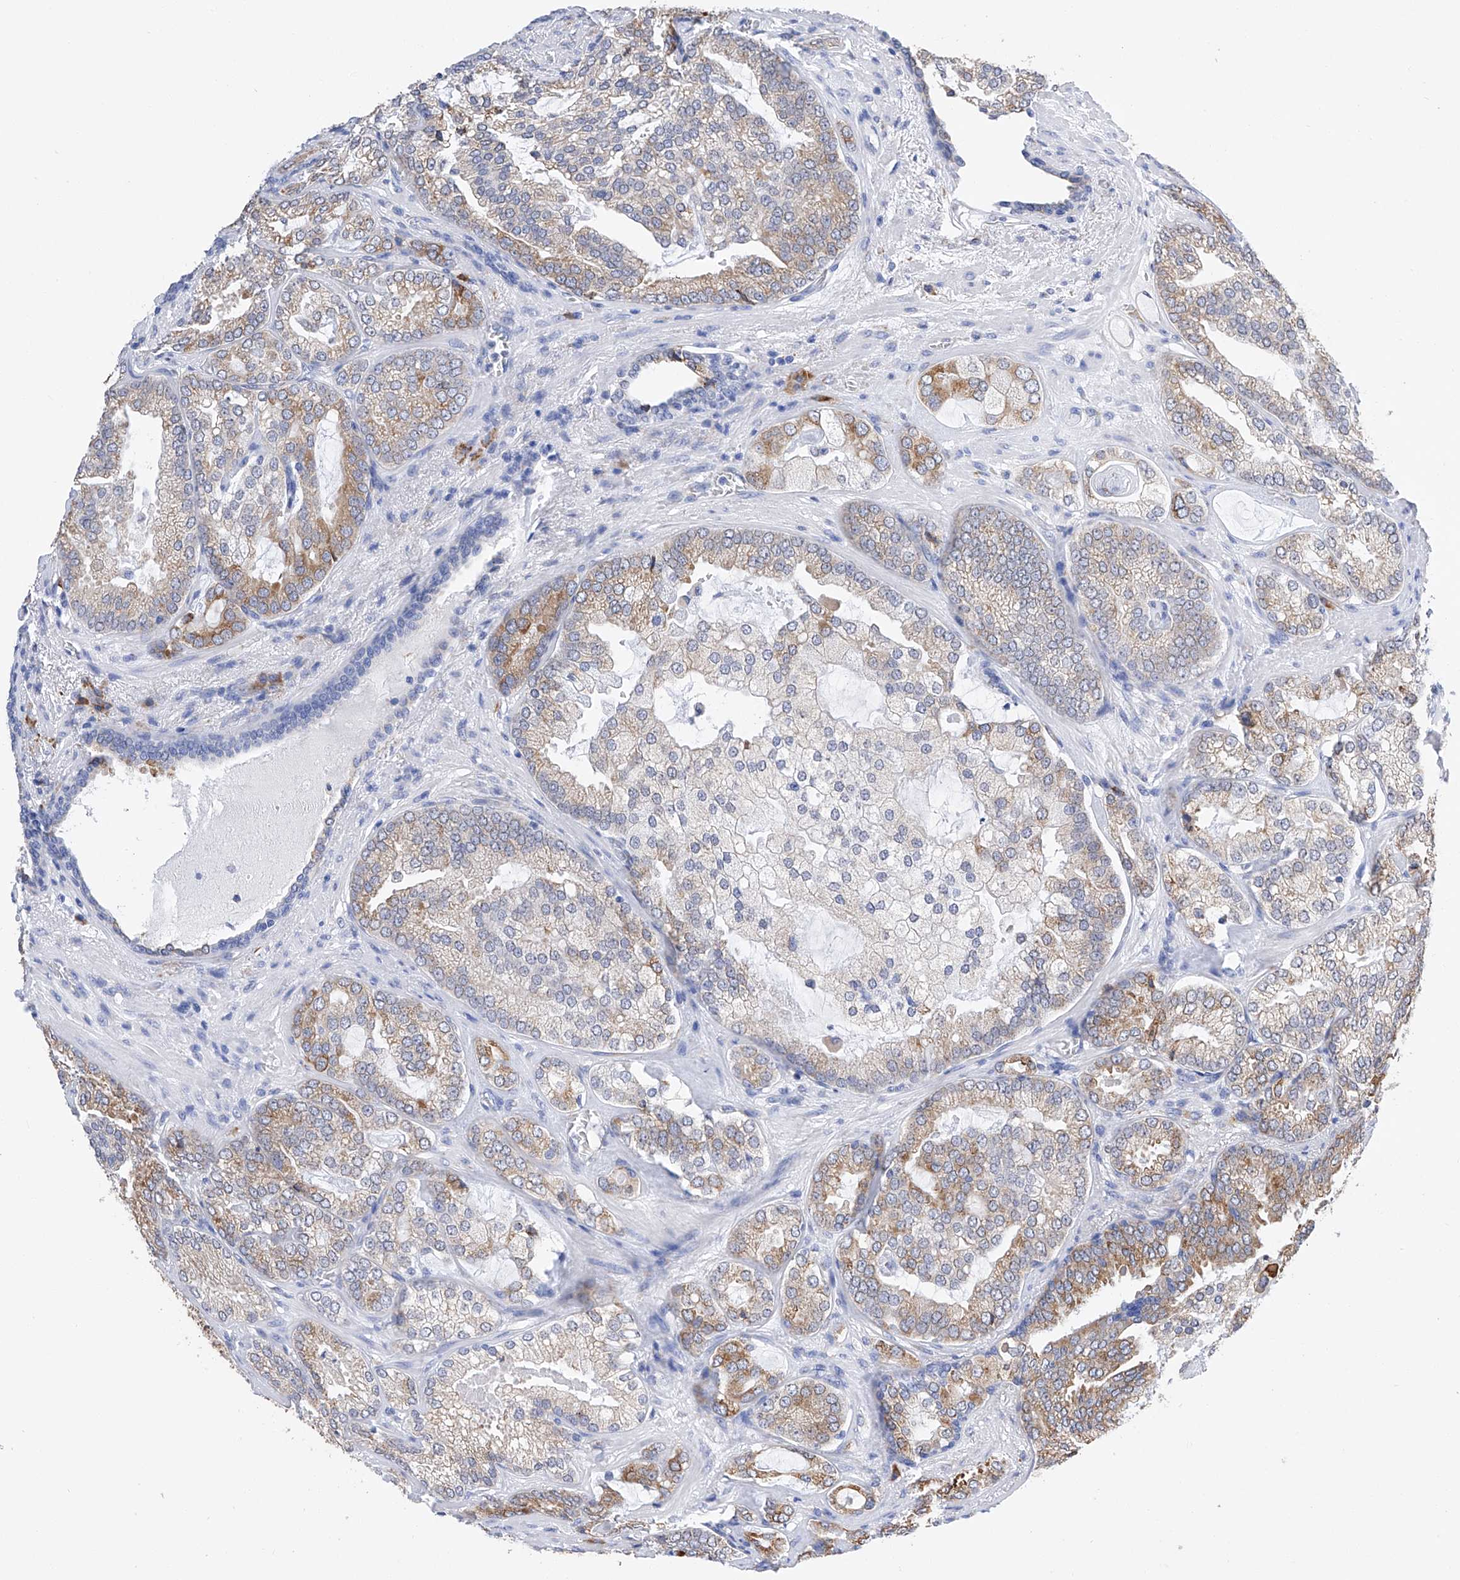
{"staining": {"intensity": "moderate", "quantity": "25%-75%", "location": "cytoplasmic/membranous"}, "tissue": "prostate cancer", "cell_type": "Tumor cells", "image_type": "cancer", "snomed": [{"axis": "morphology", "description": "Normal morphology"}, {"axis": "morphology", "description": "Adenocarcinoma, Low grade"}, {"axis": "topography", "description": "Prostate"}], "caption": "Prostate cancer (low-grade adenocarcinoma) tissue shows moderate cytoplasmic/membranous expression in about 25%-75% of tumor cells, visualized by immunohistochemistry. (DAB (3,3'-diaminobenzidine) = brown stain, brightfield microscopy at high magnification).", "gene": "PDIA5", "patient": {"sex": "male", "age": 72}}